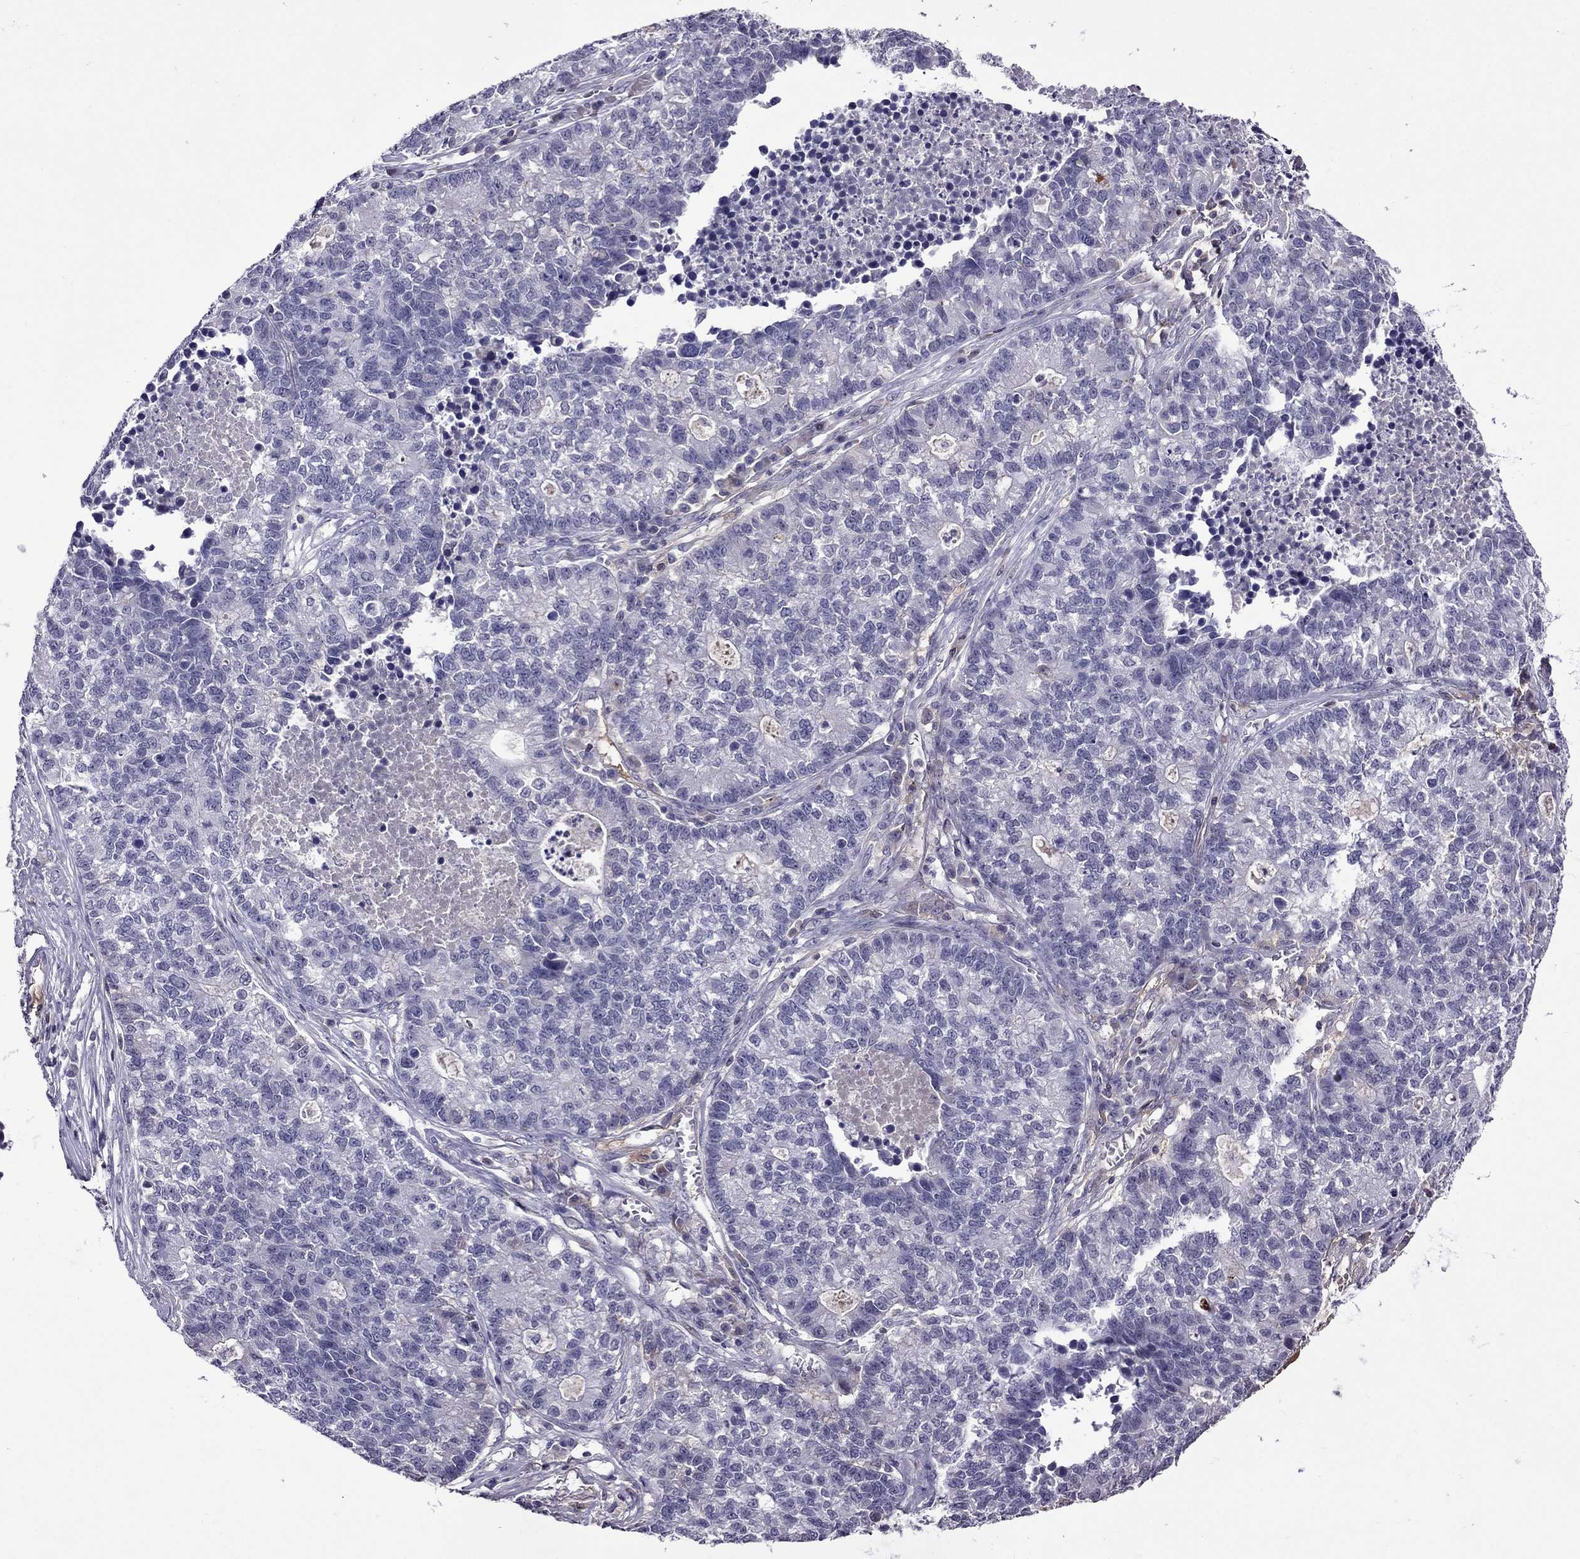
{"staining": {"intensity": "negative", "quantity": "none", "location": "none"}, "tissue": "lung cancer", "cell_type": "Tumor cells", "image_type": "cancer", "snomed": [{"axis": "morphology", "description": "Adenocarcinoma, NOS"}, {"axis": "topography", "description": "Lung"}], "caption": "Immunohistochemical staining of human lung cancer (adenocarcinoma) demonstrates no significant expression in tumor cells.", "gene": "SPTBN4", "patient": {"sex": "male", "age": 57}}